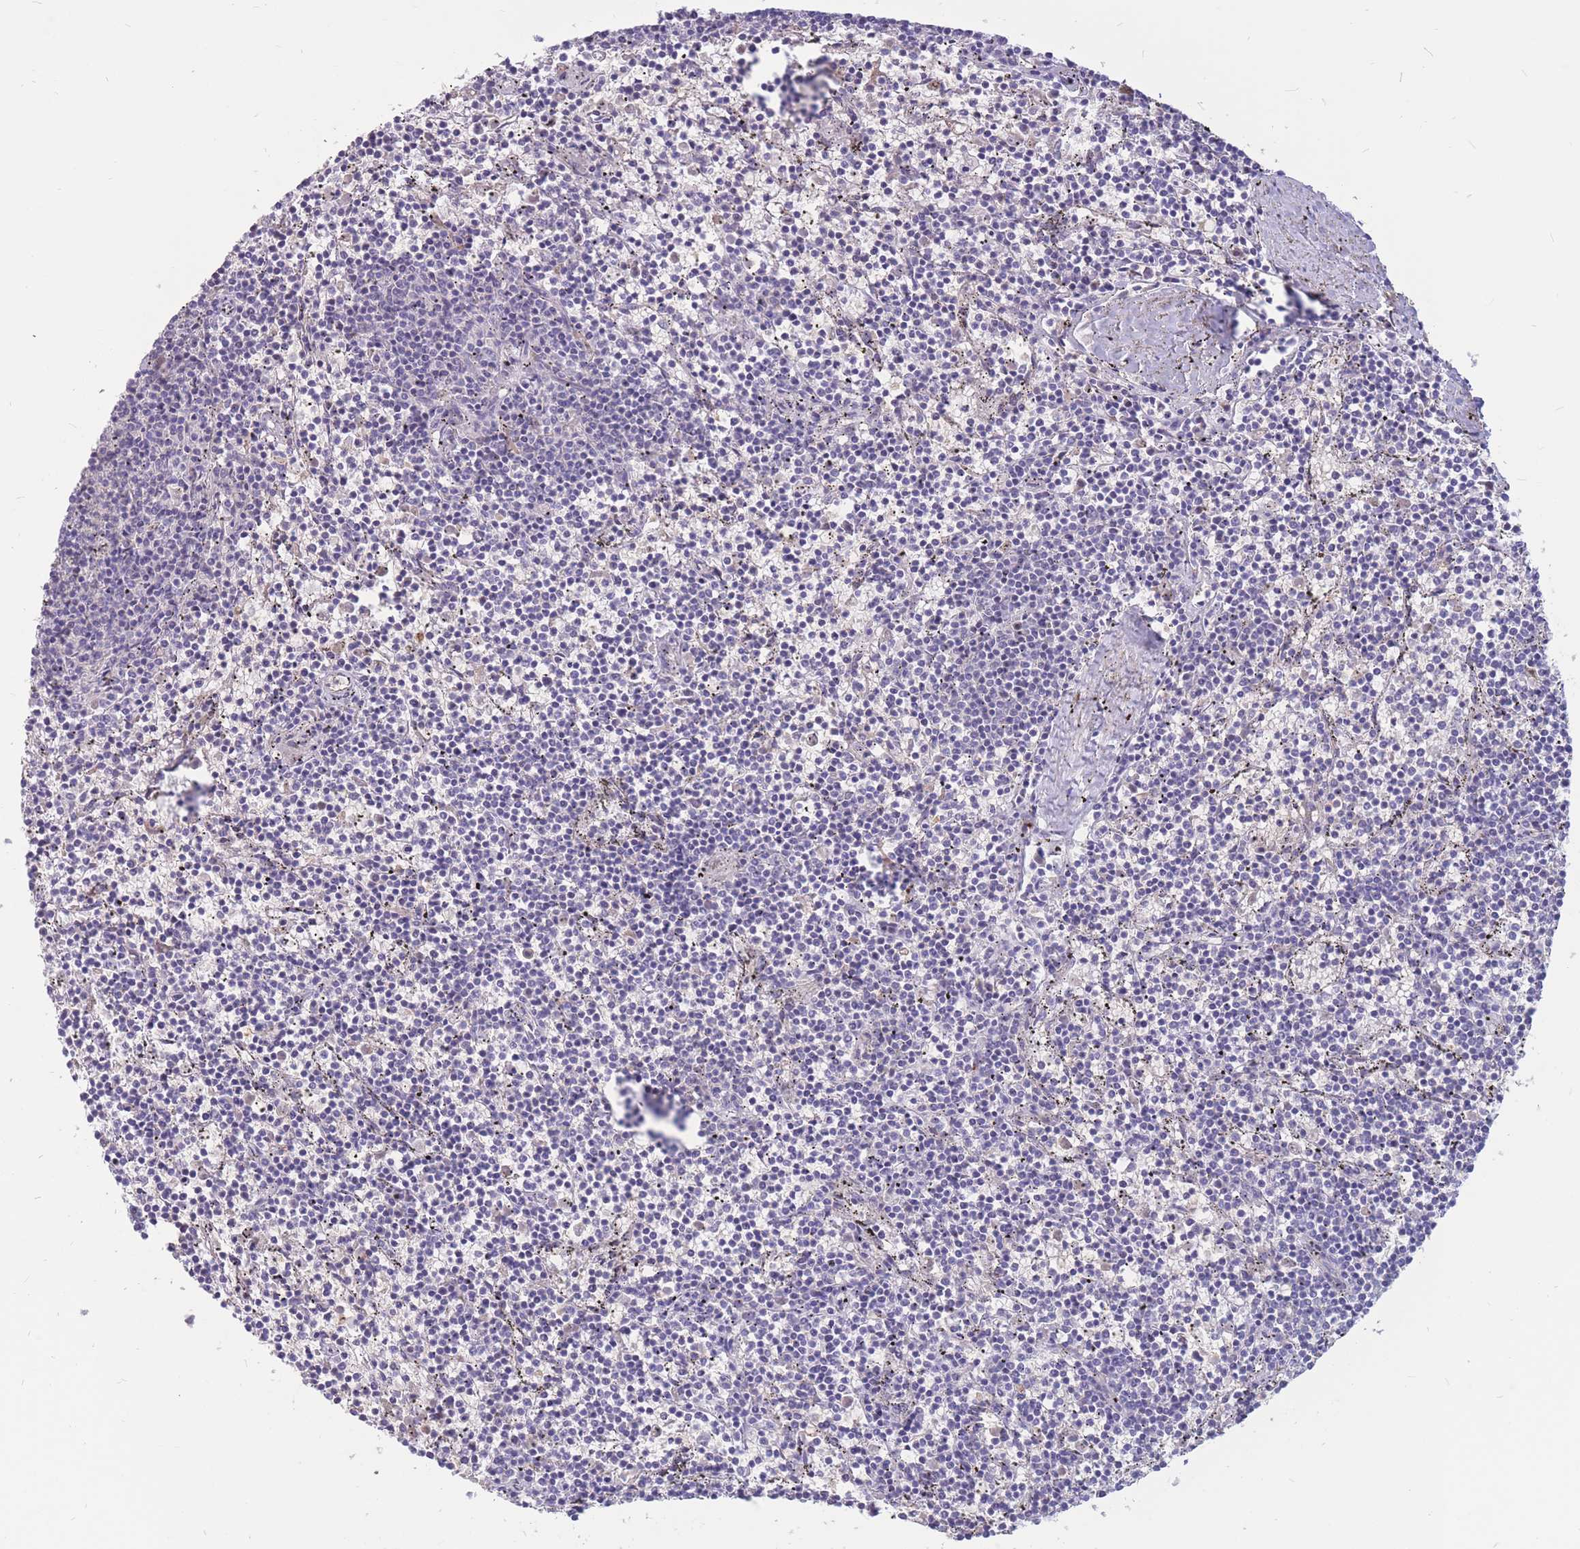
{"staining": {"intensity": "negative", "quantity": "none", "location": "none"}, "tissue": "lymphoma", "cell_type": "Tumor cells", "image_type": "cancer", "snomed": [{"axis": "morphology", "description": "Malignant lymphoma, non-Hodgkin's type, Low grade"}, {"axis": "topography", "description": "Spleen"}], "caption": "Lymphoma was stained to show a protein in brown. There is no significant staining in tumor cells. The staining was performed using DAB to visualize the protein expression in brown, while the nuclei were stained in blue with hematoxylin (Magnification: 20x).", "gene": "ADD2", "patient": {"sex": "female", "age": 50}}